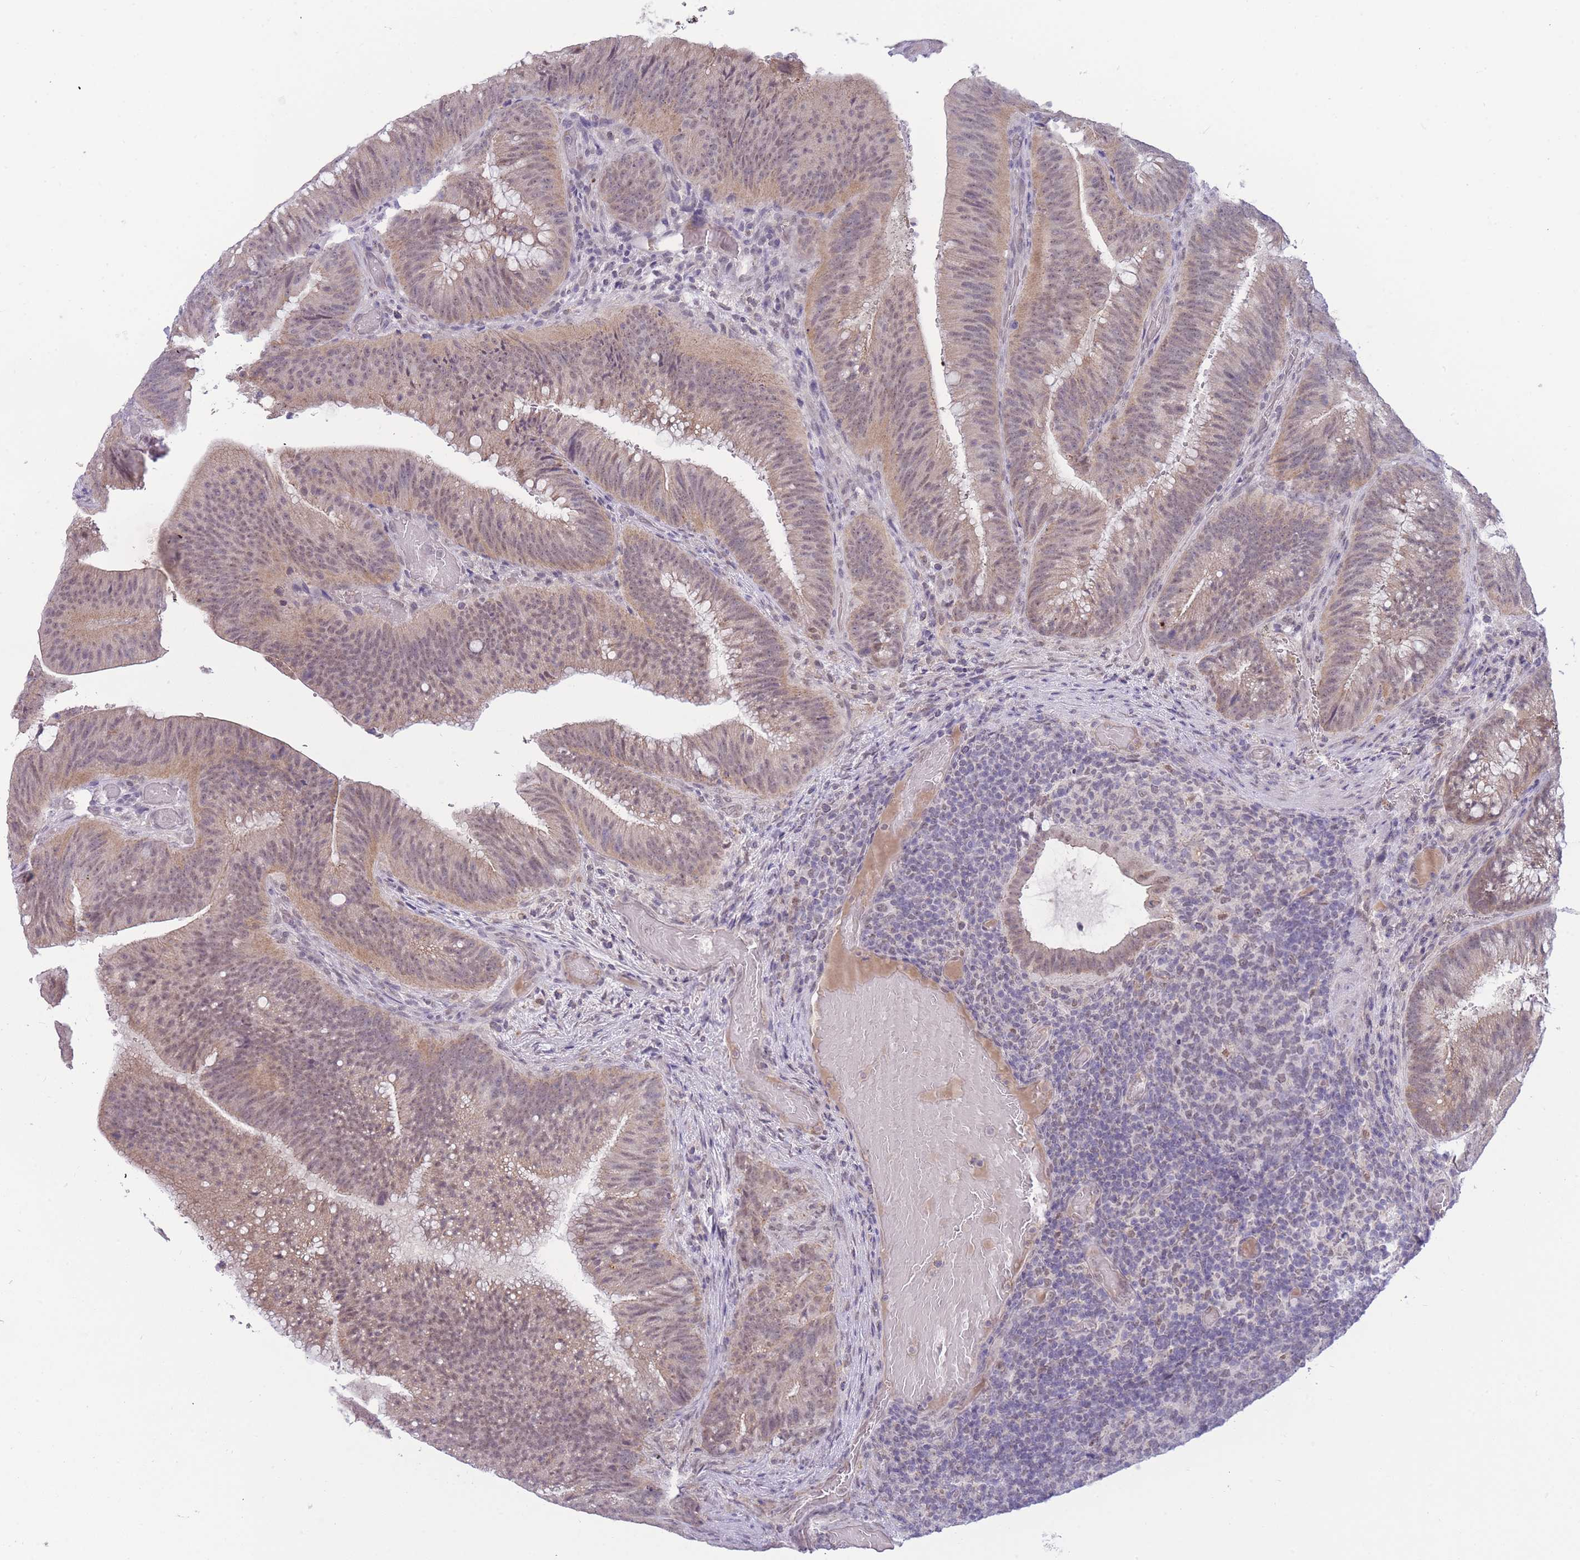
{"staining": {"intensity": "weak", "quantity": ">75%", "location": "cytoplasmic/membranous,nuclear"}, "tissue": "colorectal cancer", "cell_type": "Tumor cells", "image_type": "cancer", "snomed": [{"axis": "morphology", "description": "Adenocarcinoma, NOS"}, {"axis": "topography", "description": "Colon"}], "caption": "Human colorectal cancer (adenocarcinoma) stained with a brown dye displays weak cytoplasmic/membranous and nuclear positive expression in approximately >75% of tumor cells.", "gene": "GOLGA6L25", "patient": {"sex": "female", "age": 43}}